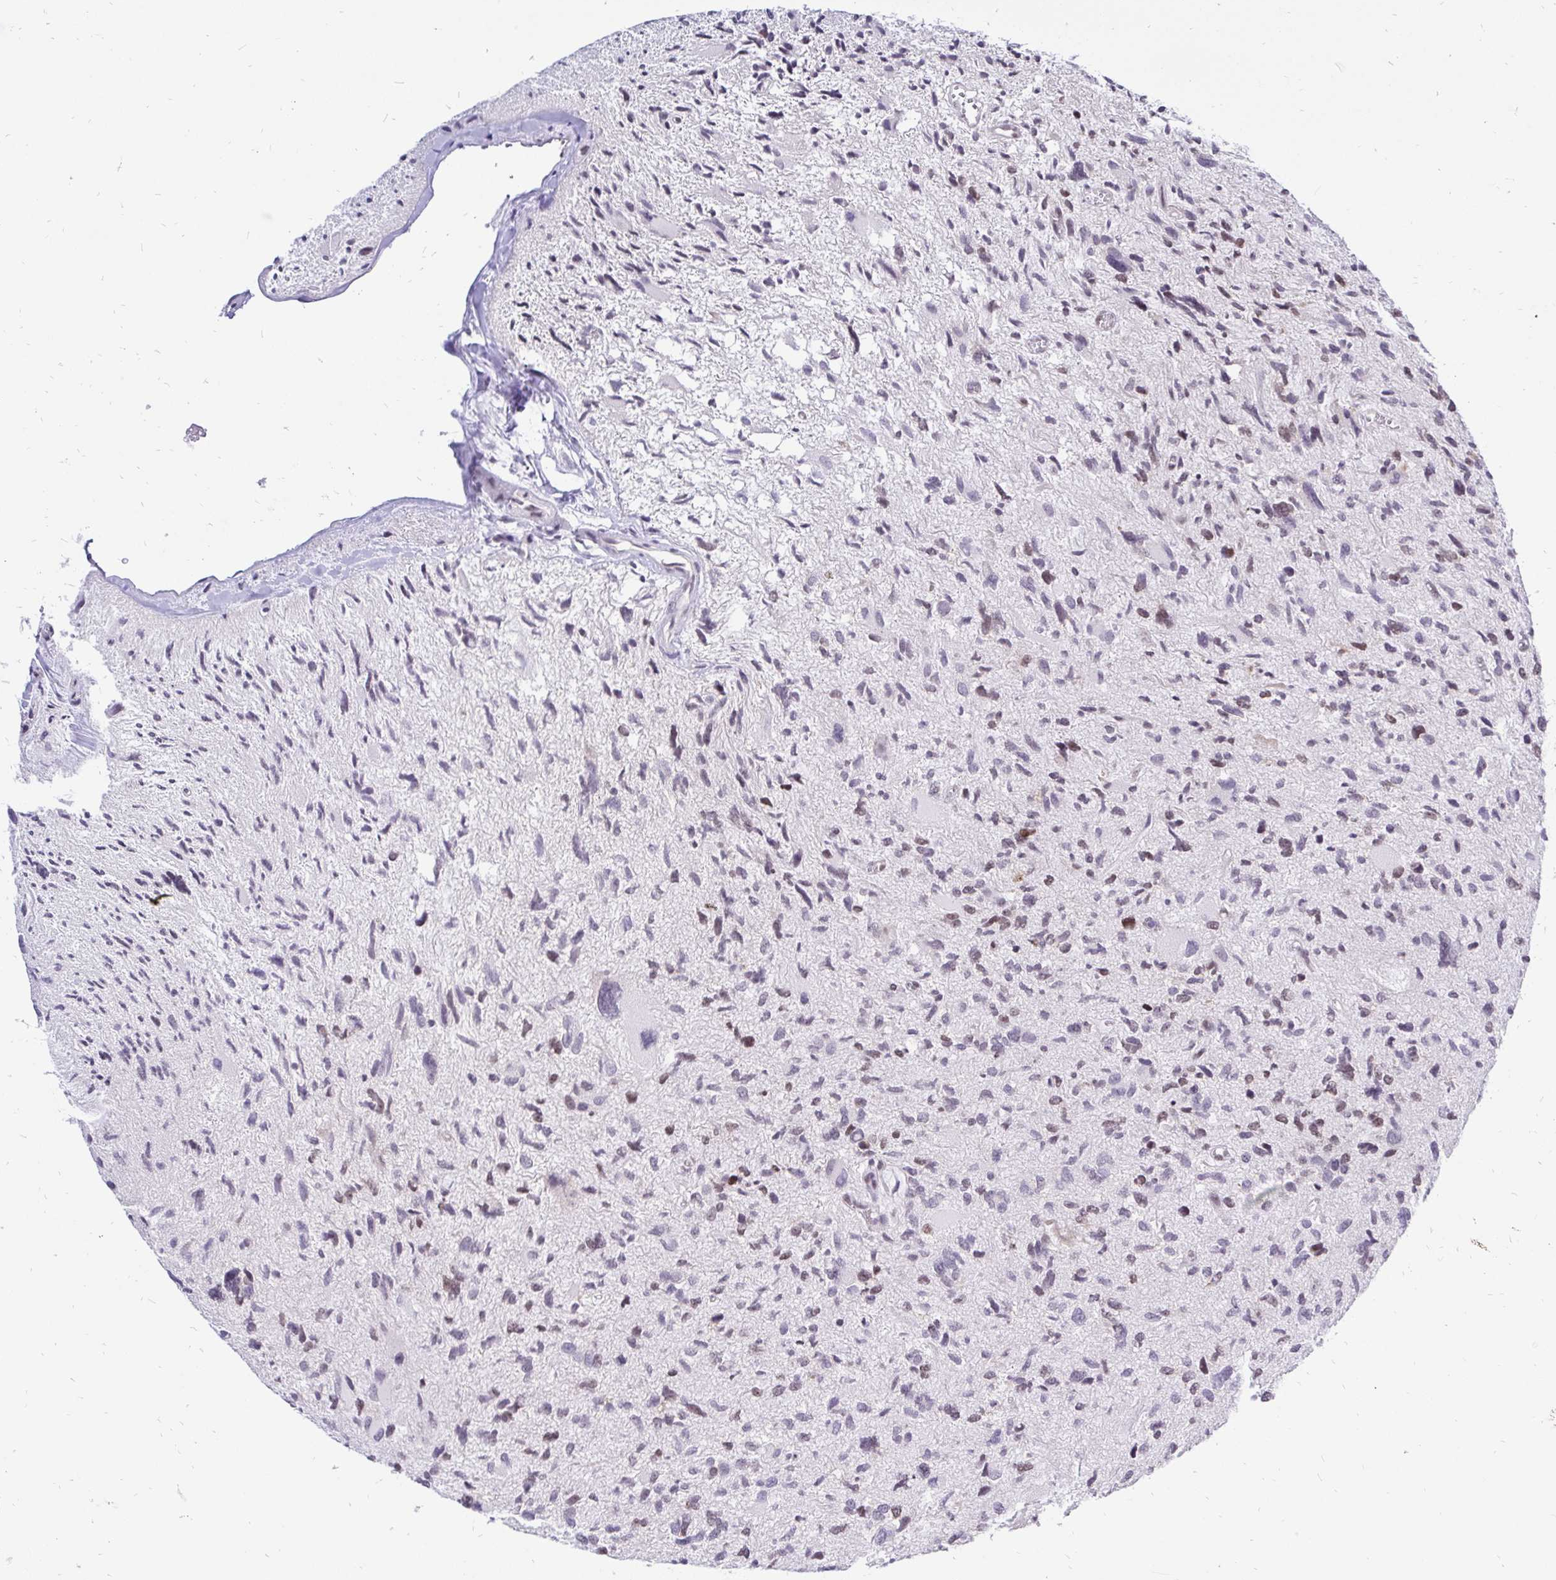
{"staining": {"intensity": "weak", "quantity": "<25%", "location": "nuclear"}, "tissue": "glioma", "cell_type": "Tumor cells", "image_type": "cancer", "snomed": [{"axis": "morphology", "description": "Glioma, malignant, High grade"}, {"axis": "topography", "description": "Brain"}], "caption": "A photomicrograph of human glioma is negative for staining in tumor cells.", "gene": "ZNF860", "patient": {"sex": "female", "age": 11}}